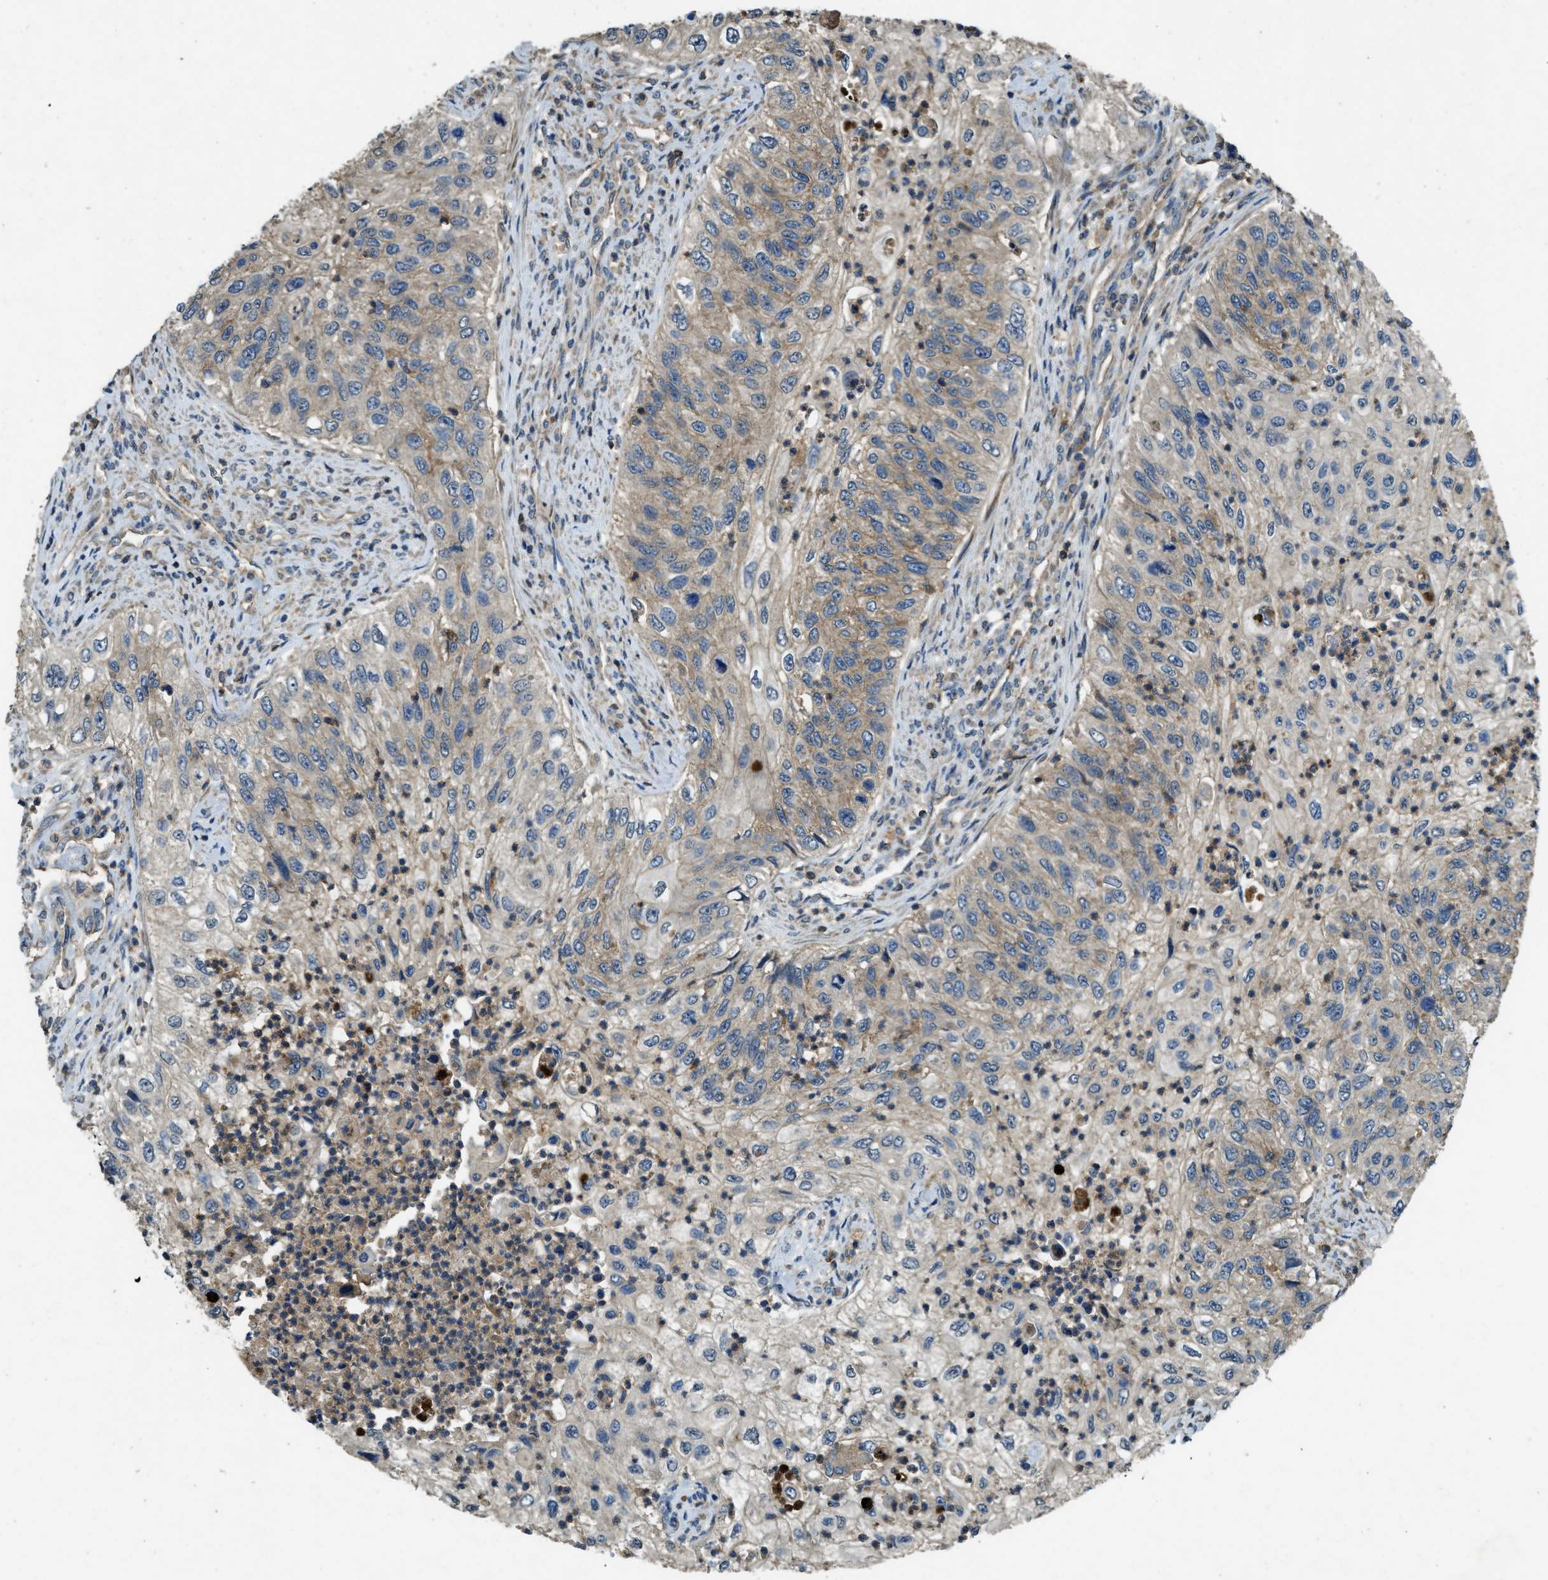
{"staining": {"intensity": "weak", "quantity": "25%-75%", "location": "cytoplasmic/membranous"}, "tissue": "urothelial cancer", "cell_type": "Tumor cells", "image_type": "cancer", "snomed": [{"axis": "morphology", "description": "Urothelial carcinoma, High grade"}, {"axis": "topography", "description": "Urinary bladder"}], "caption": "This histopathology image displays IHC staining of urothelial cancer, with low weak cytoplasmic/membranous expression in about 25%-75% of tumor cells.", "gene": "ATP8B1", "patient": {"sex": "female", "age": 60}}